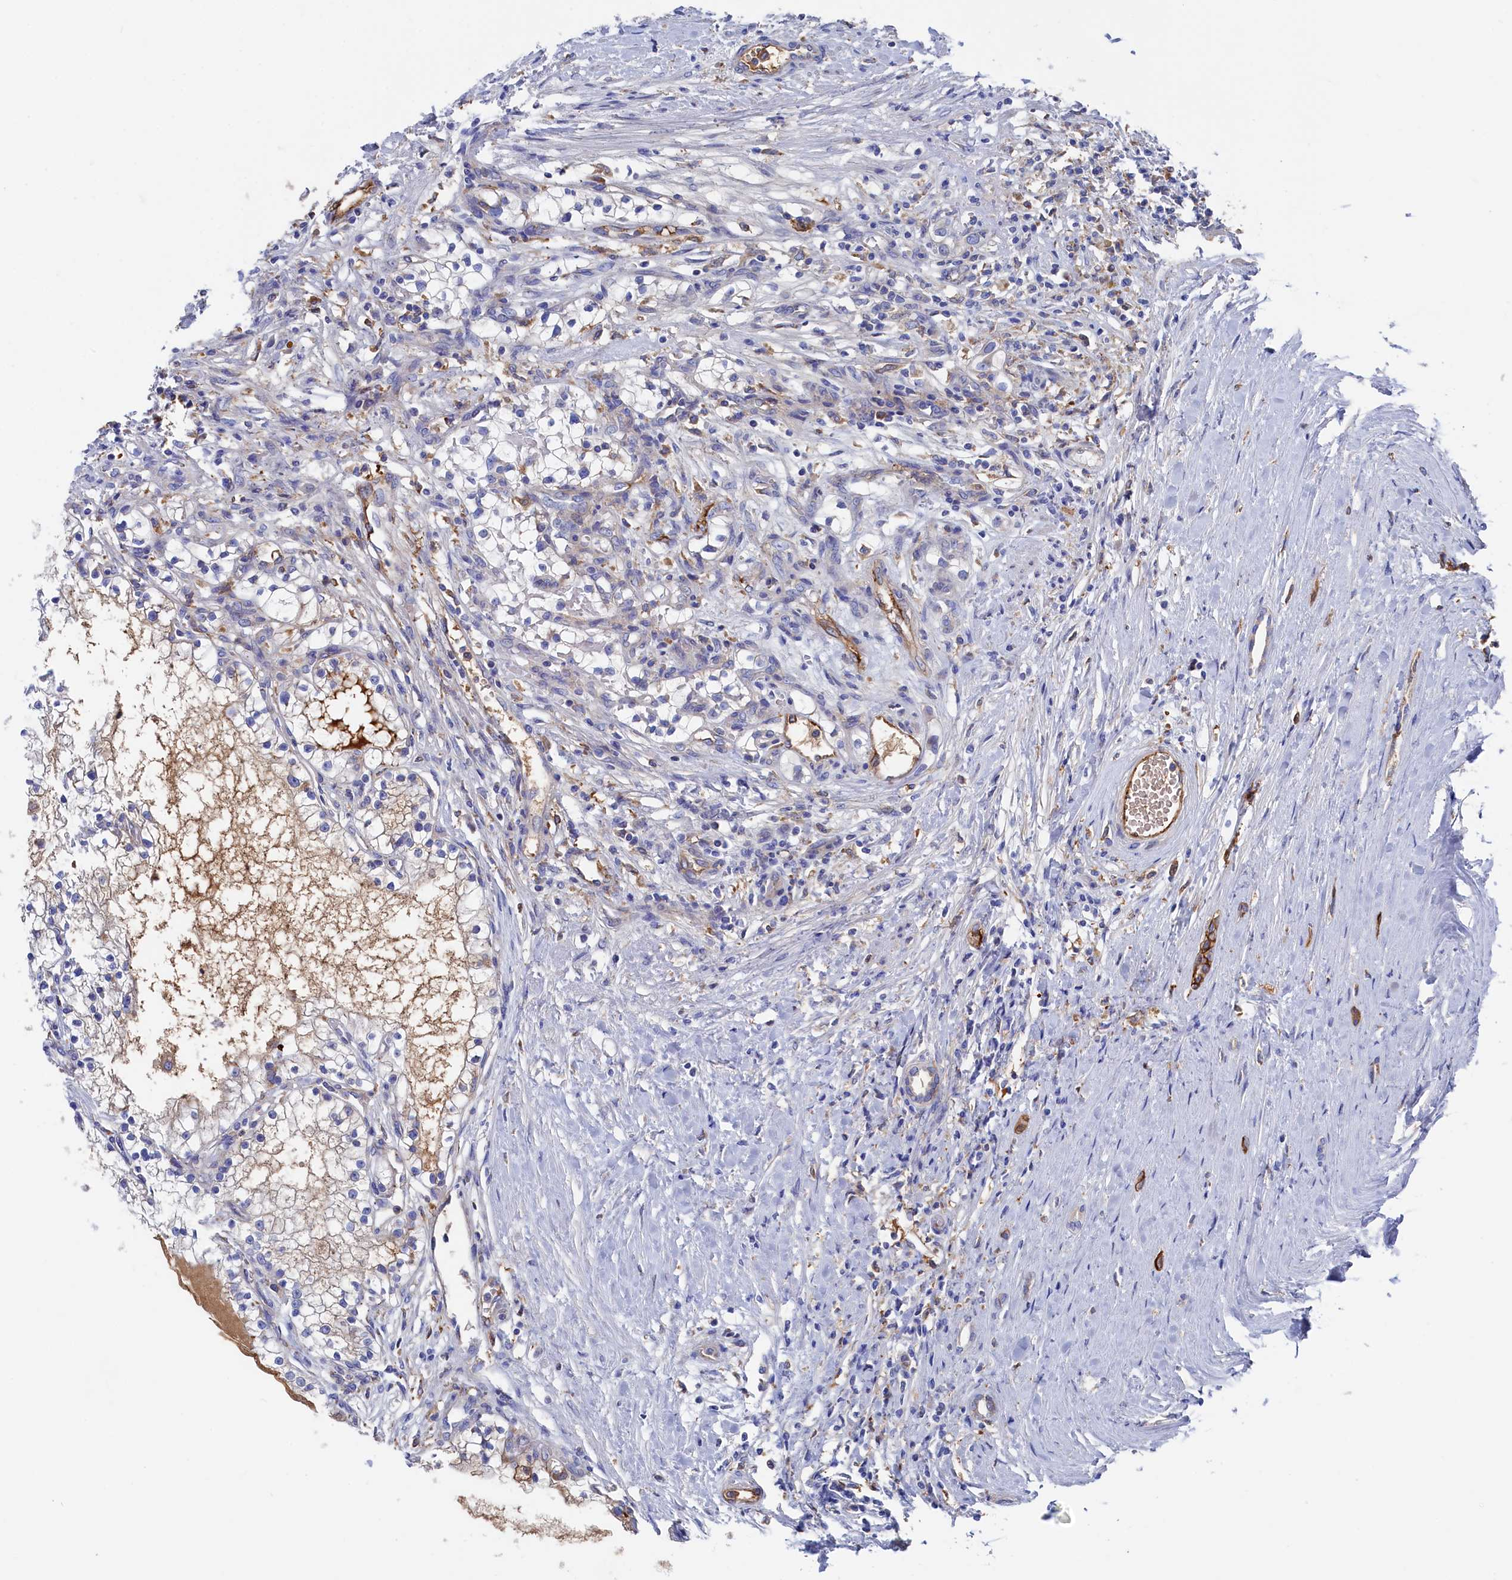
{"staining": {"intensity": "negative", "quantity": "none", "location": "none"}, "tissue": "renal cancer", "cell_type": "Tumor cells", "image_type": "cancer", "snomed": [{"axis": "morphology", "description": "Normal tissue, NOS"}, {"axis": "morphology", "description": "Adenocarcinoma, NOS"}, {"axis": "topography", "description": "Kidney"}], "caption": "Human renal cancer stained for a protein using IHC exhibits no positivity in tumor cells.", "gene": "C12orf73", "patient": {"sex": "male", "age": 68}}